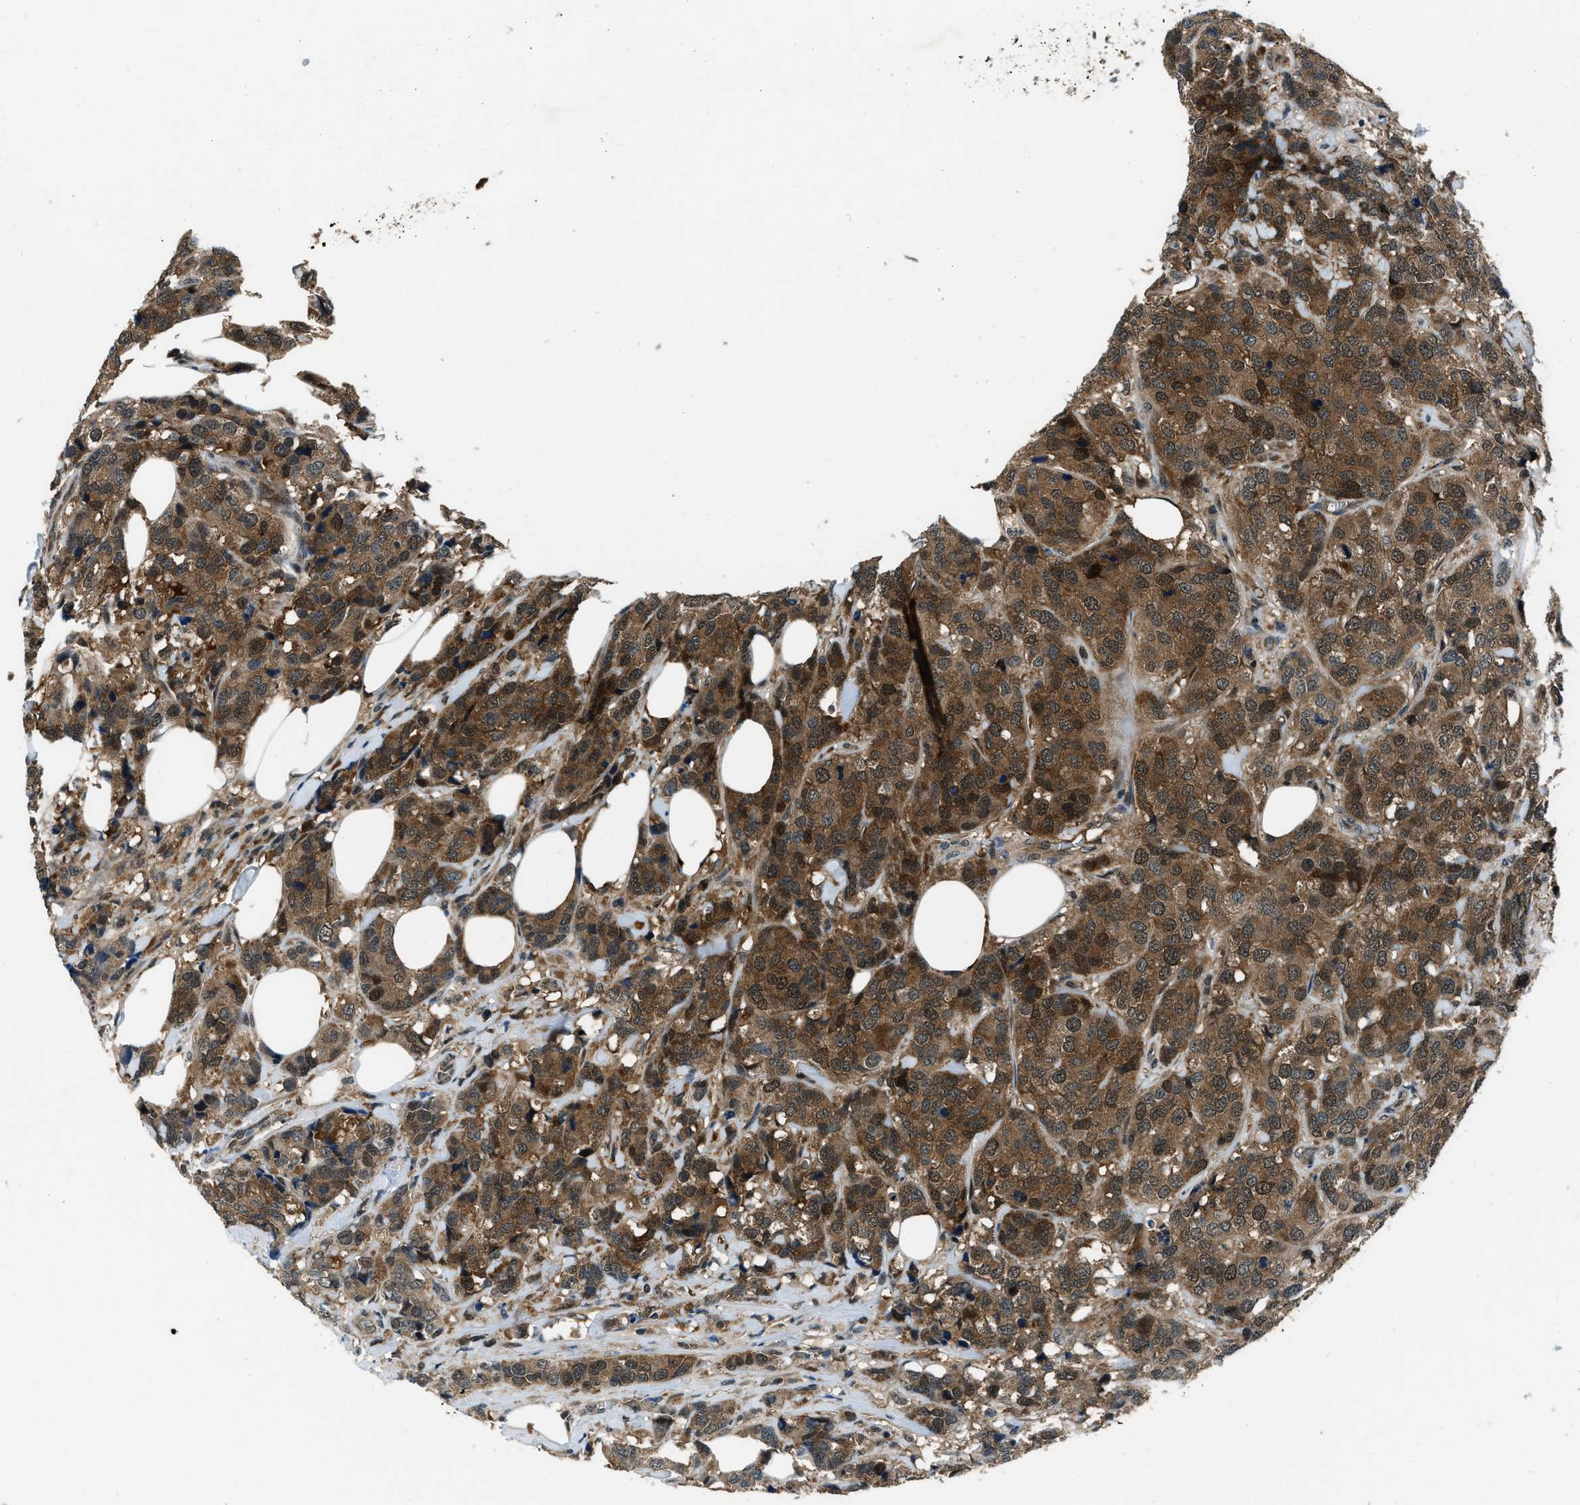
{"staining": {"intensity": "moderate", "quantity": ">75%", "location": "cytoplasmic/membranous,nuclear"}, "tissue": "breast cancer", "cell_type": "Tumor cells", "image_type": "cancer", "snomed": [{"axis": "morphology", "description": "Lobular carcinoma"}, {"axis": "topography", "description": "Breast"}], "caption": "Breast cancer stained for a protein (brown) exhibits moderate cytoplasmic/membranous and nuclear positive staining in about >75% of tumor cells.", "gene": "NUDCD3", "patient": {"sex": "female", "age": 59}}